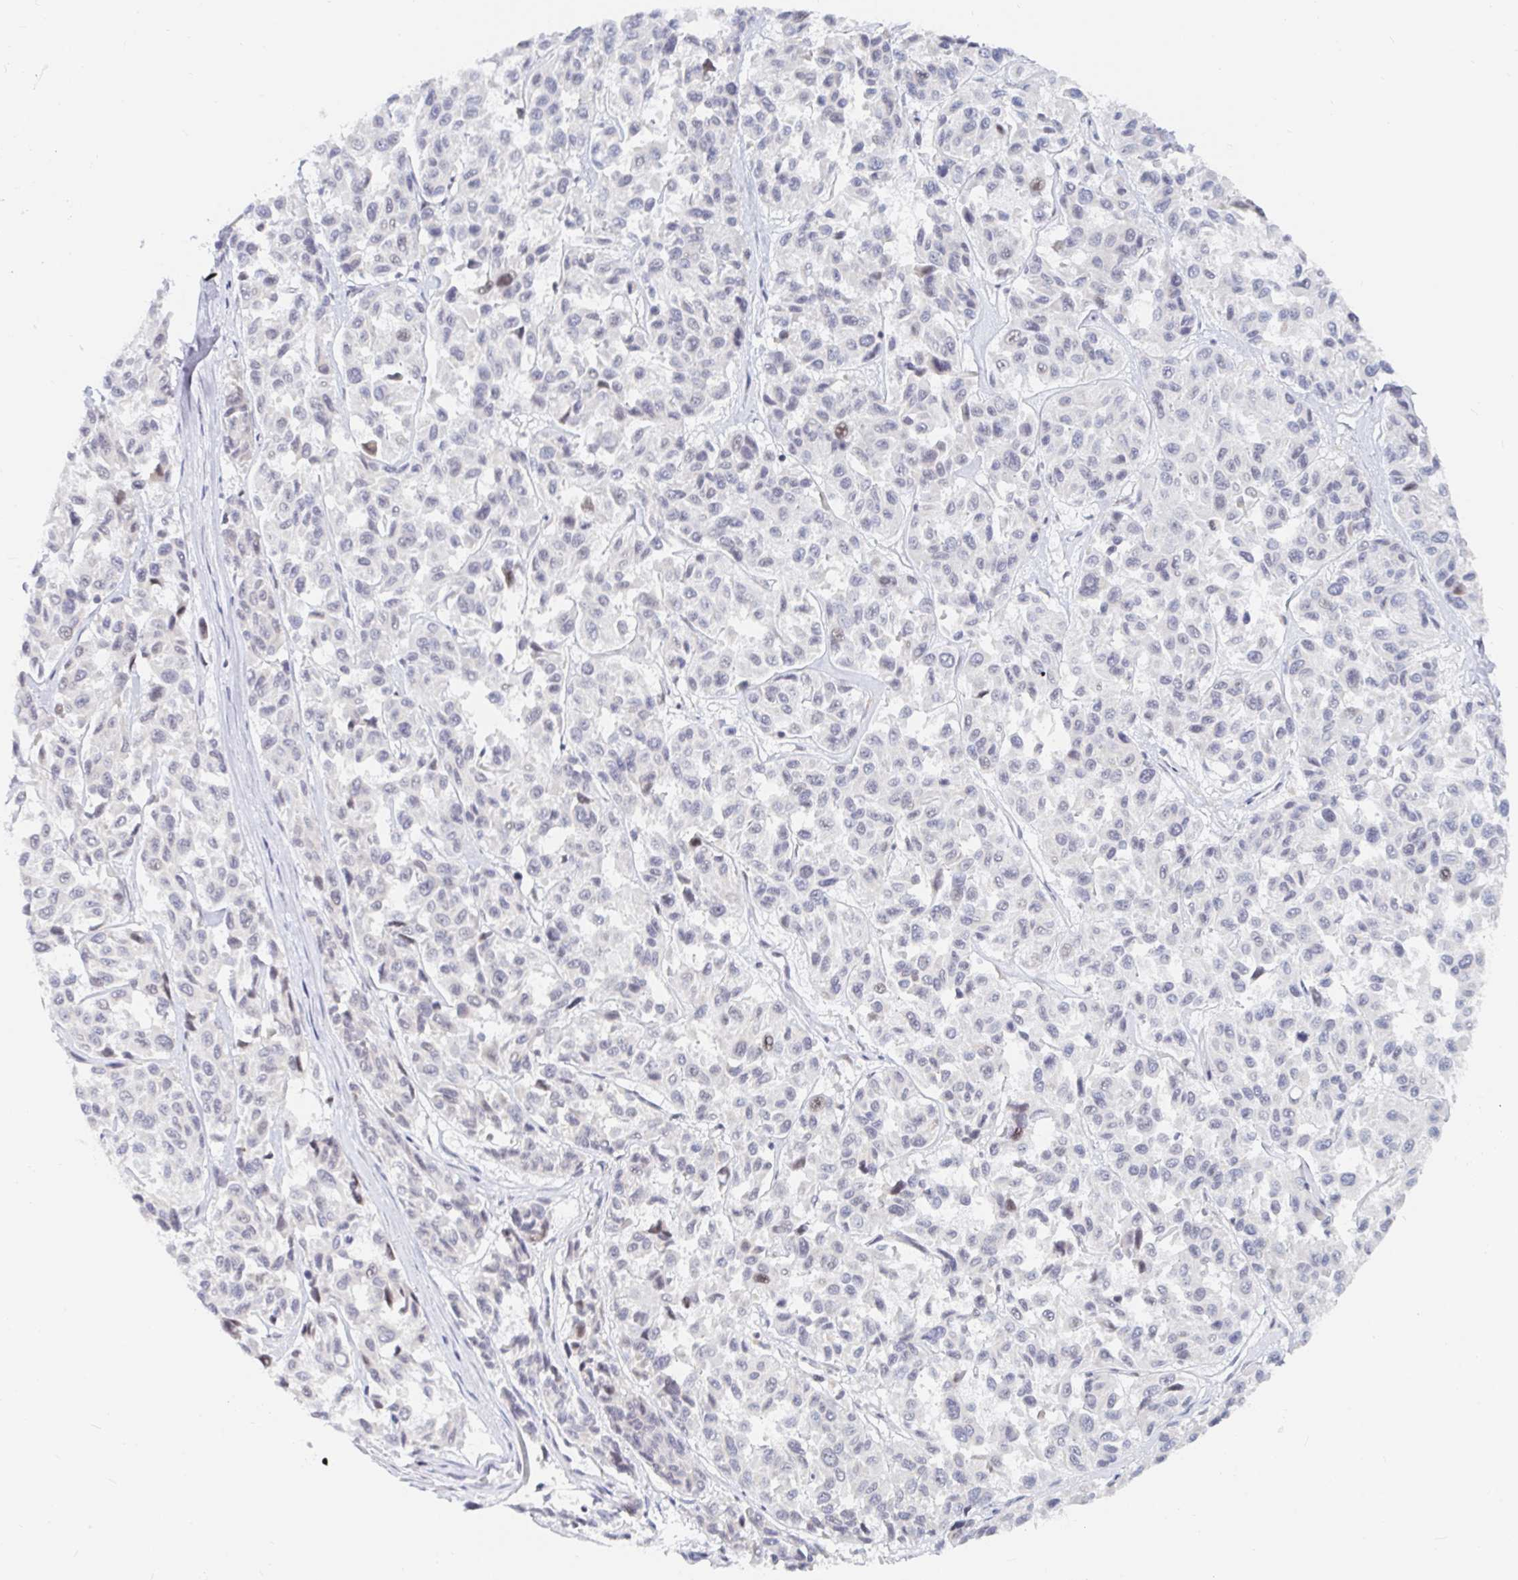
{"staining": {"intensity": "negative", "quantity": "none", "location": "none"}, "tissue": "melanoma", "cell_type": "Tumor cells", "image_type": "cancer", "snomed": [{"axis": "morphology", "description": "Malignant melanoma, NOS"}, {"axis": "topography", "description": "Skin"}], "caption": "This is a histopathology image of immunohistochemistry staining of melanoma, which shows no staining in tumor cells. (Stains: DAB (3,3'-diaminobenzidine) immunohistochemistry with hematoxylin counter stain, Microscopy: brightfield microscopy at high magnification).", "gene": "CHD2", "patient": {"sex": "female", "age": 66}}